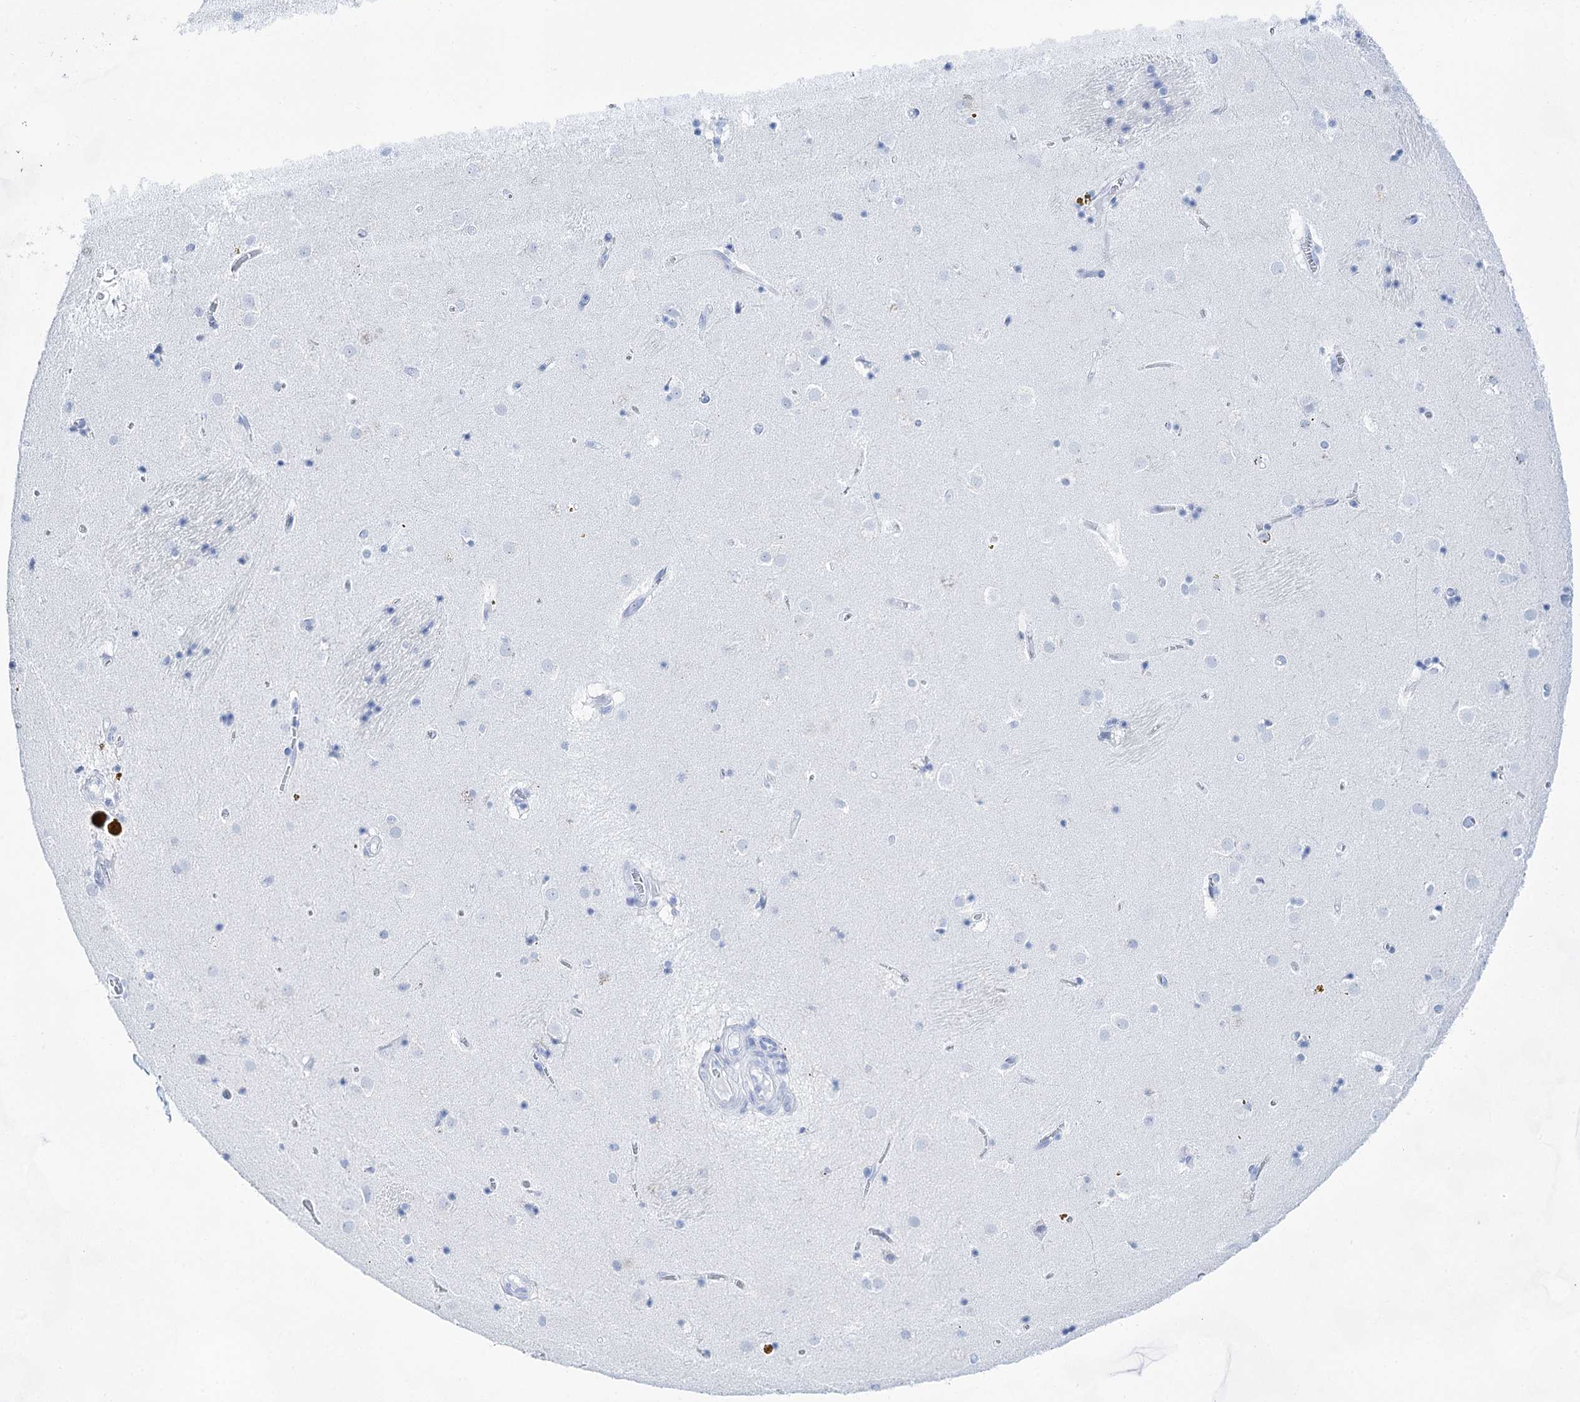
{"staining": {"intensity": "negative", "quantity": "none", "location": "none"}, "tissue": "caudate", "cell_type": "Glial cells", "image_type": "normal", "snomed": [{"axis": "morphology", "description": "Normal tissue, NOS"}, {"axis": "topography", "description": "Lateral ventricle wall"}], "caption": "An image of human caudate is negative for staining in glial cells. (Brightfield microscopy of DAB (3,3'-diaminobenzidine) IHC at high magnification).", "gene": "LALBA", "patient": {"sex": "male", "age": 70}}